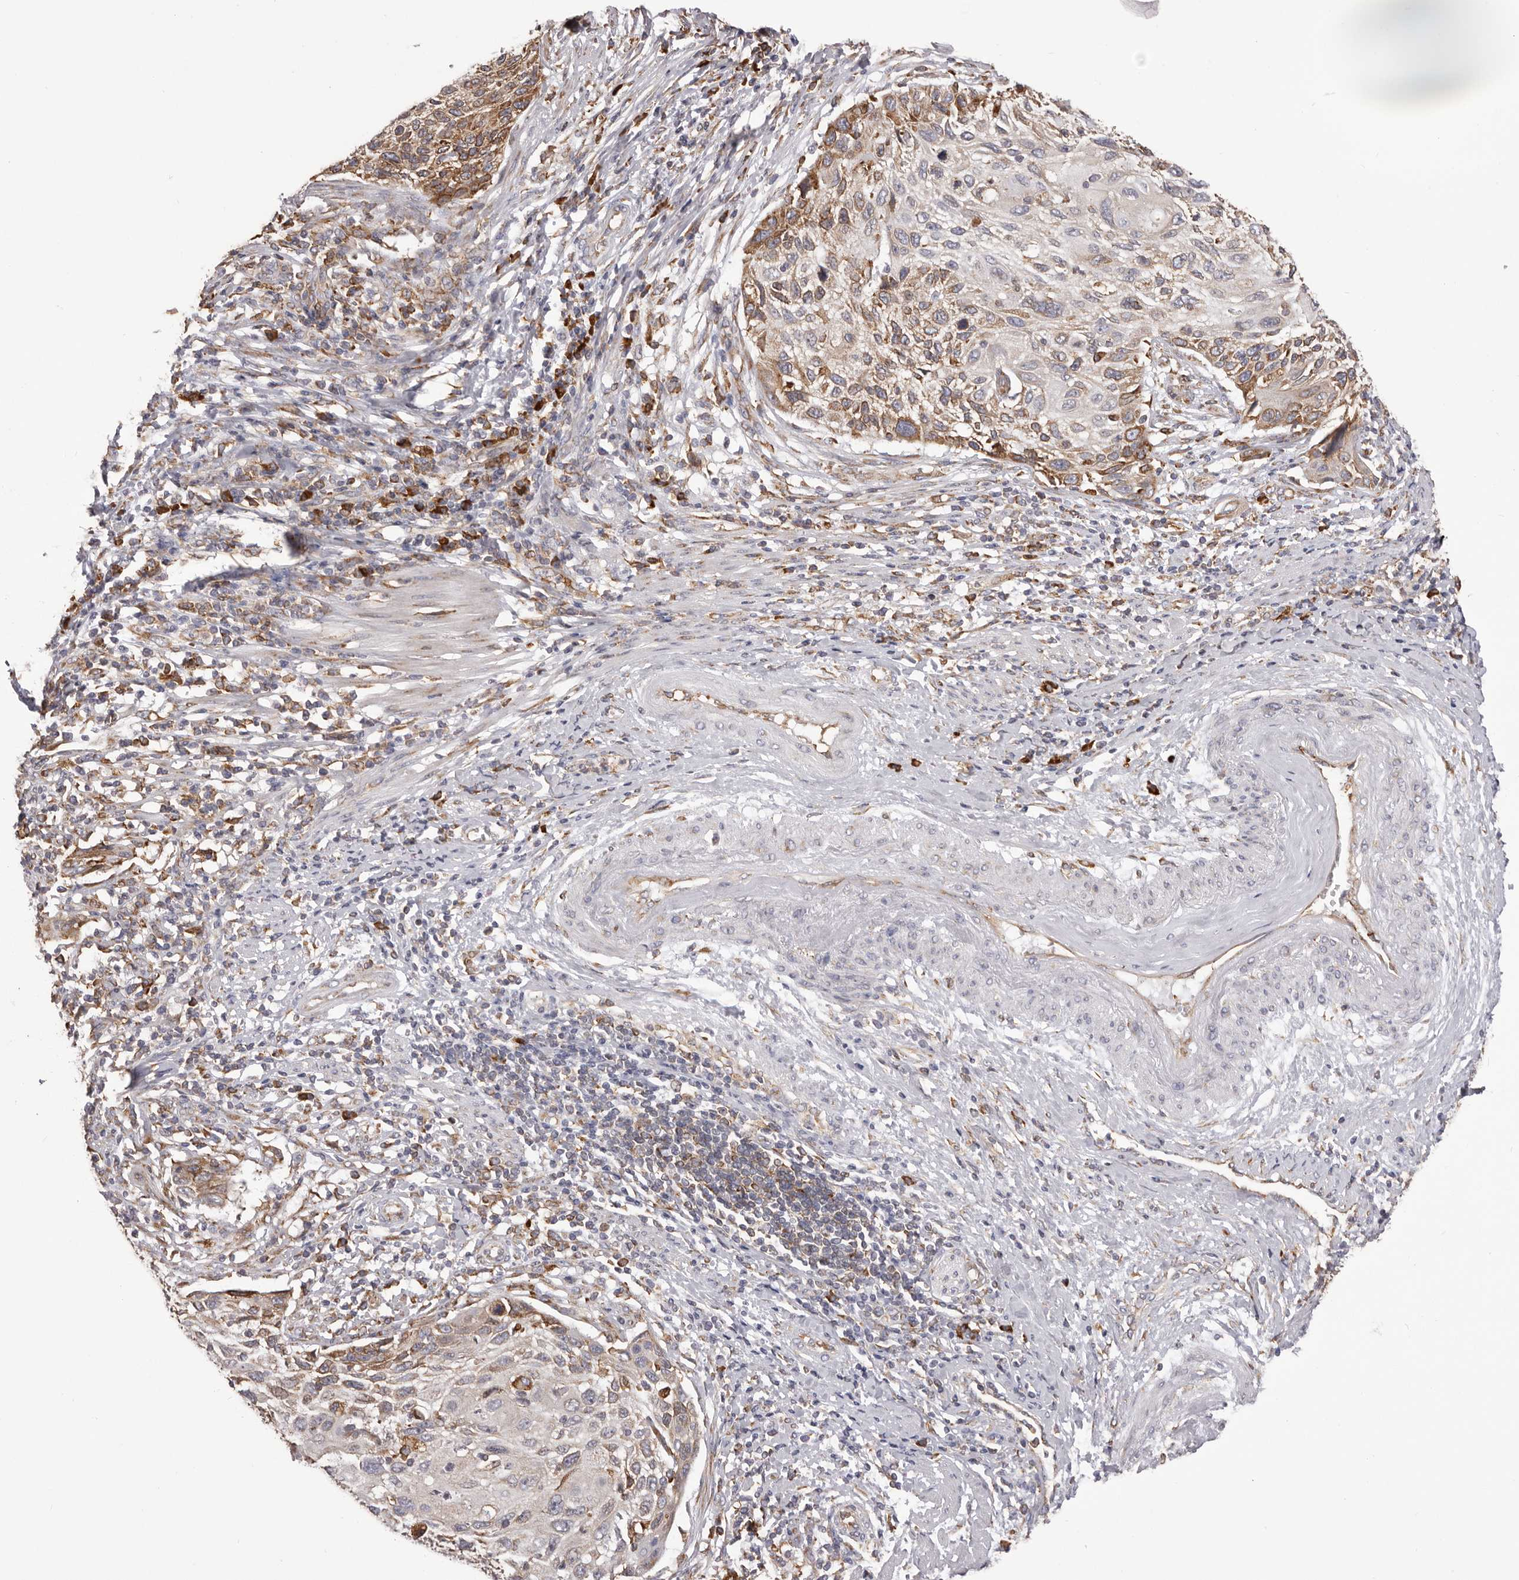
{"staining": {"intensity": "moderate", "quantity": ">75%", "location": "cytoplasmic/membranous"}, "tissue": "cervical cancer", "cell_type": "Tumor cells", "image_type": "cancer", "snomed": [{"axis": "morphology", "description": "Squamous cell carcinoma, NOS"}, {"axis": "topography", "description": "Cervix"}], "caption": "Cervical cancer stained with a protein marker reveals moderate staining in tumor cells.", "gene": "QRSL1", "patient": {"sex": "female", "age": 70}}